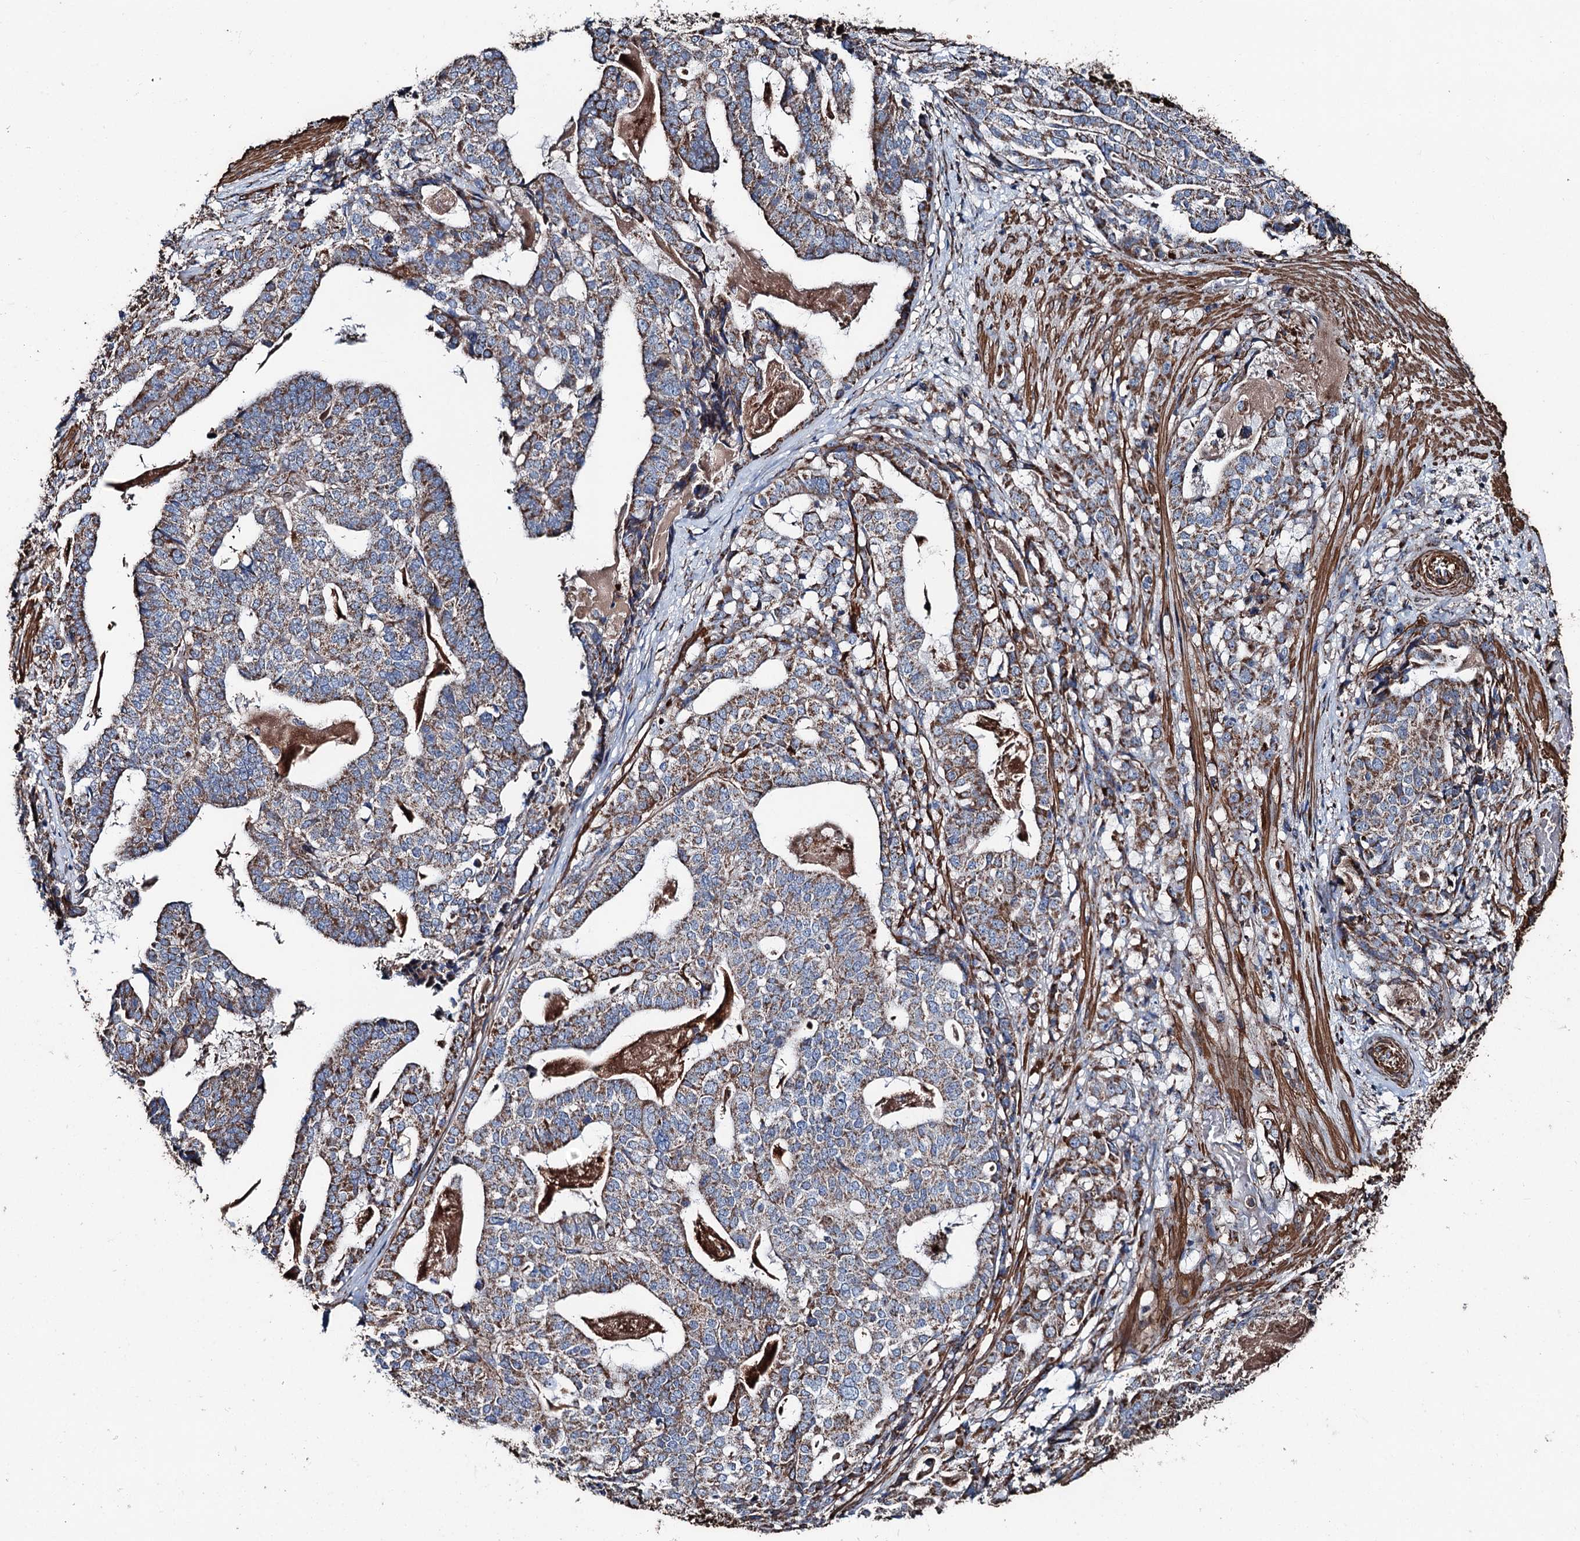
{"staining": {"intensity": "moderate", "quantity": ">75%", "location": "cytoplasmic/membranous"}, "tissue": "stomach cancer", "cell_type": "Tumor cells", "image_type": "cancer", "snomed": [{"axis": "morphology", "description": "Adenocarcinoma, NOS"}, {"axis": "topography", "description": "Stomach"}], "caption": "Protein analysis of adenocarcinoma (stomach) tissue demonstrates moderate cytoplasmic/membranous expression in about >75% of tumor cells. (IHC, brightfield microscopy, high magnification).", "gene": "DDIAS", "patient": {"sex": "male", "age": 48}}